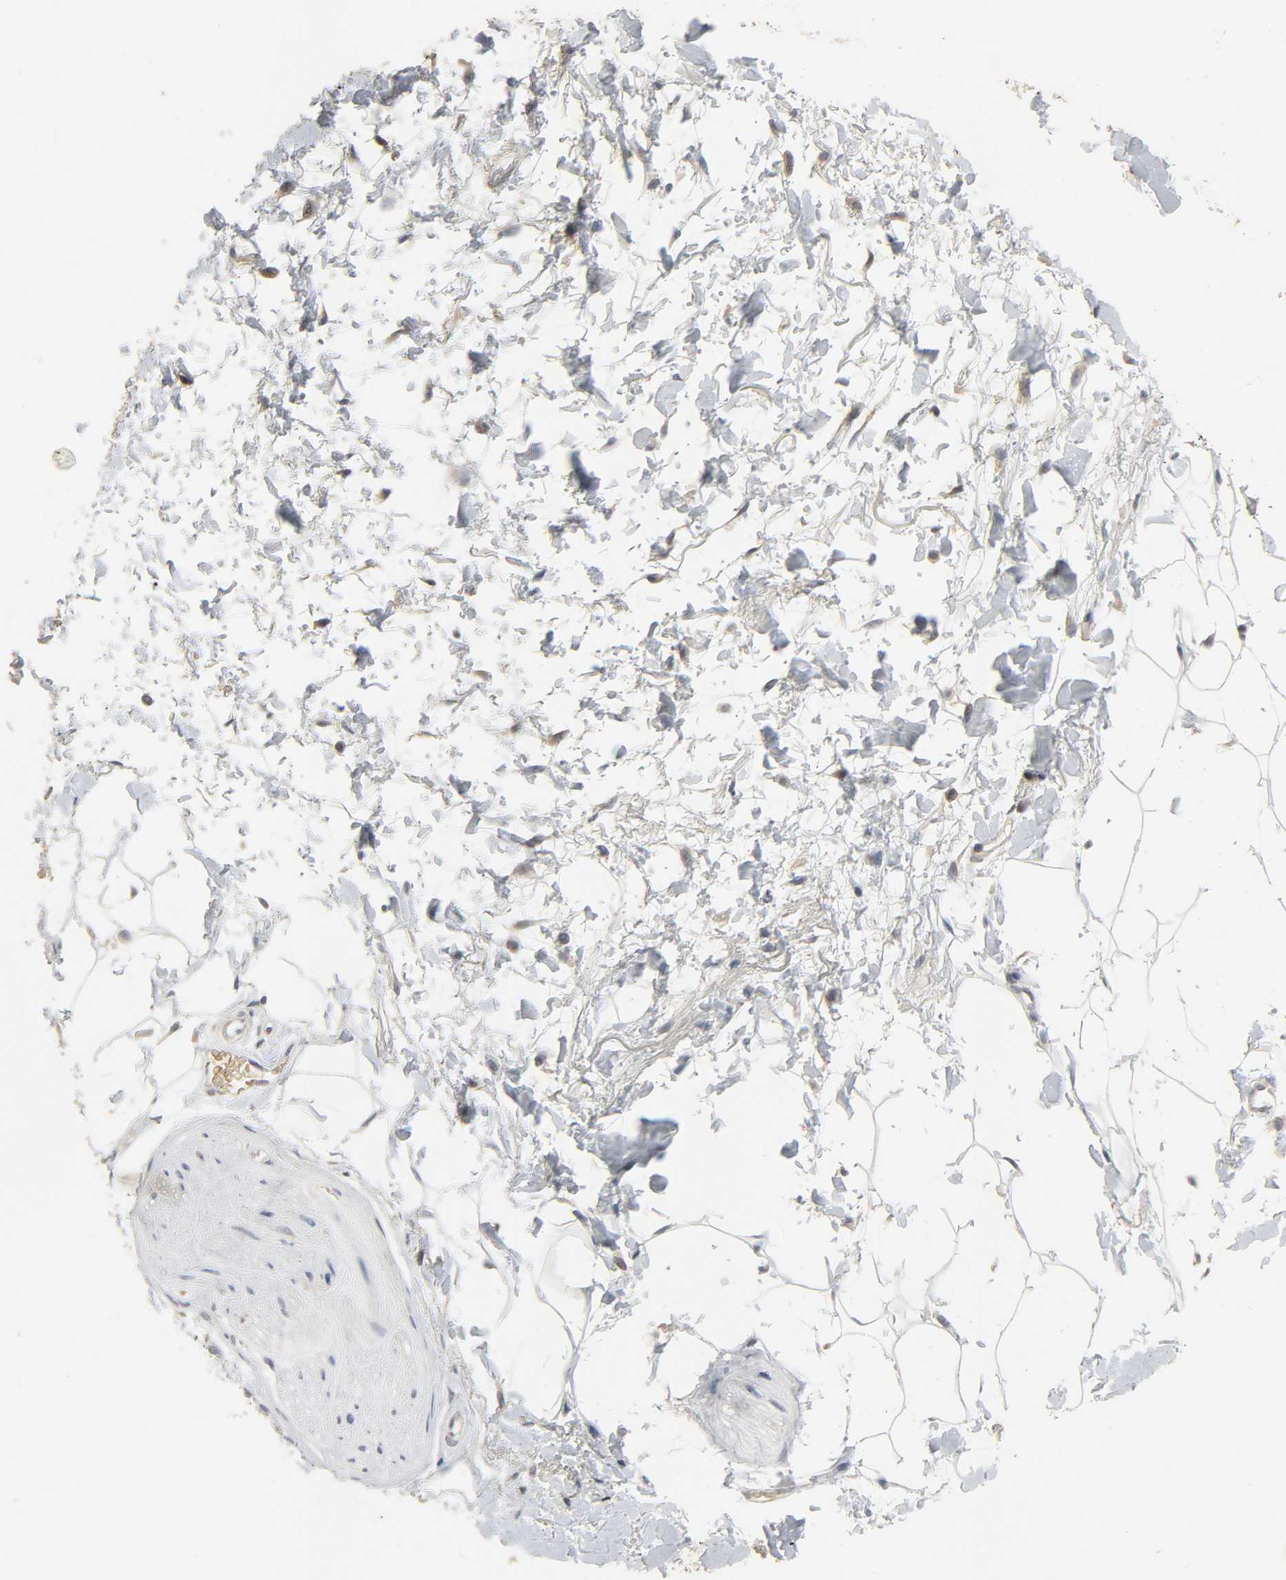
{"staining": {"intensity": "negative", "quantity": "none", "location": "none"}, "tissue": "adipose tissue", "cell_type": "Adipocytes", "image_type": "normal", "snomed": [{"axis": "morphology", "description": "Normal tissue, NOS"}, {"axis": "topography", "description": "Soft tissue"}, {"axis": "topography", "description": "Peripheral nerve tissue"}], "caption": "A high-resolution photomicrograph shows immunohistochemistry staining of normal adipose tissue, which exhibits no significant positivity in adipocytes. The staining was performed using DAB to visualize the protein expression in brown, while the nuclei were stained in blue with hematoxylin (Magnification: 20x).", "gene": "PLEKHA2", "patient": {"sex": "female", "age": 71}}